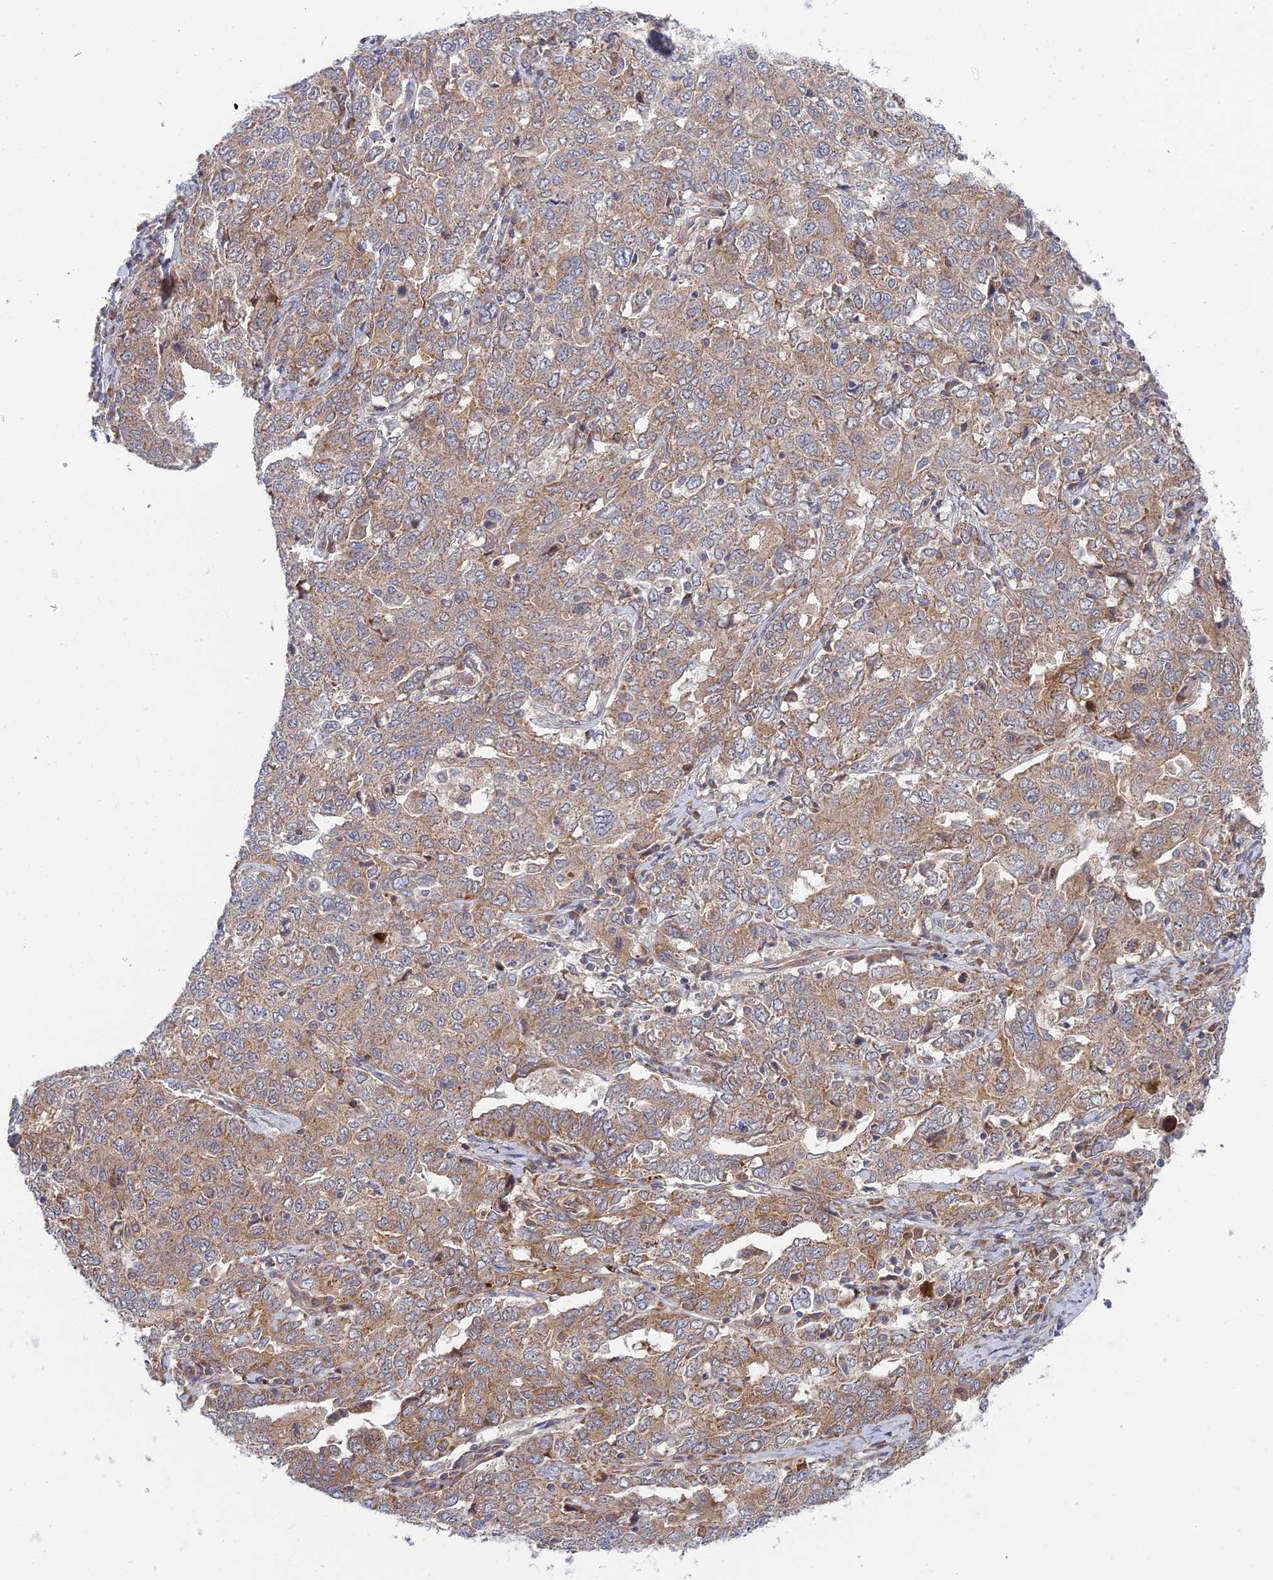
{"staining": {"intensity": "moderate", "quantity": ">75%", "location": "cytoplasmic/membranous"}, "tissue": "ovarian cancer", "cell_type": "Tumor cells", "image_type": "cancer", "snomed": [{"axis": "morphology", "description": "Carcinoma, endometroid"}, {"axis": "topography", "description": "Ovary"}], "caption": "Immunohistochemical staining of human ovarian cancer exhibits moderate cytoplasmic/membranous protein staining in approximately >75% of tumor cells.", "gene": "INCA1", "patient": {"sex": "female", "age": 62}}